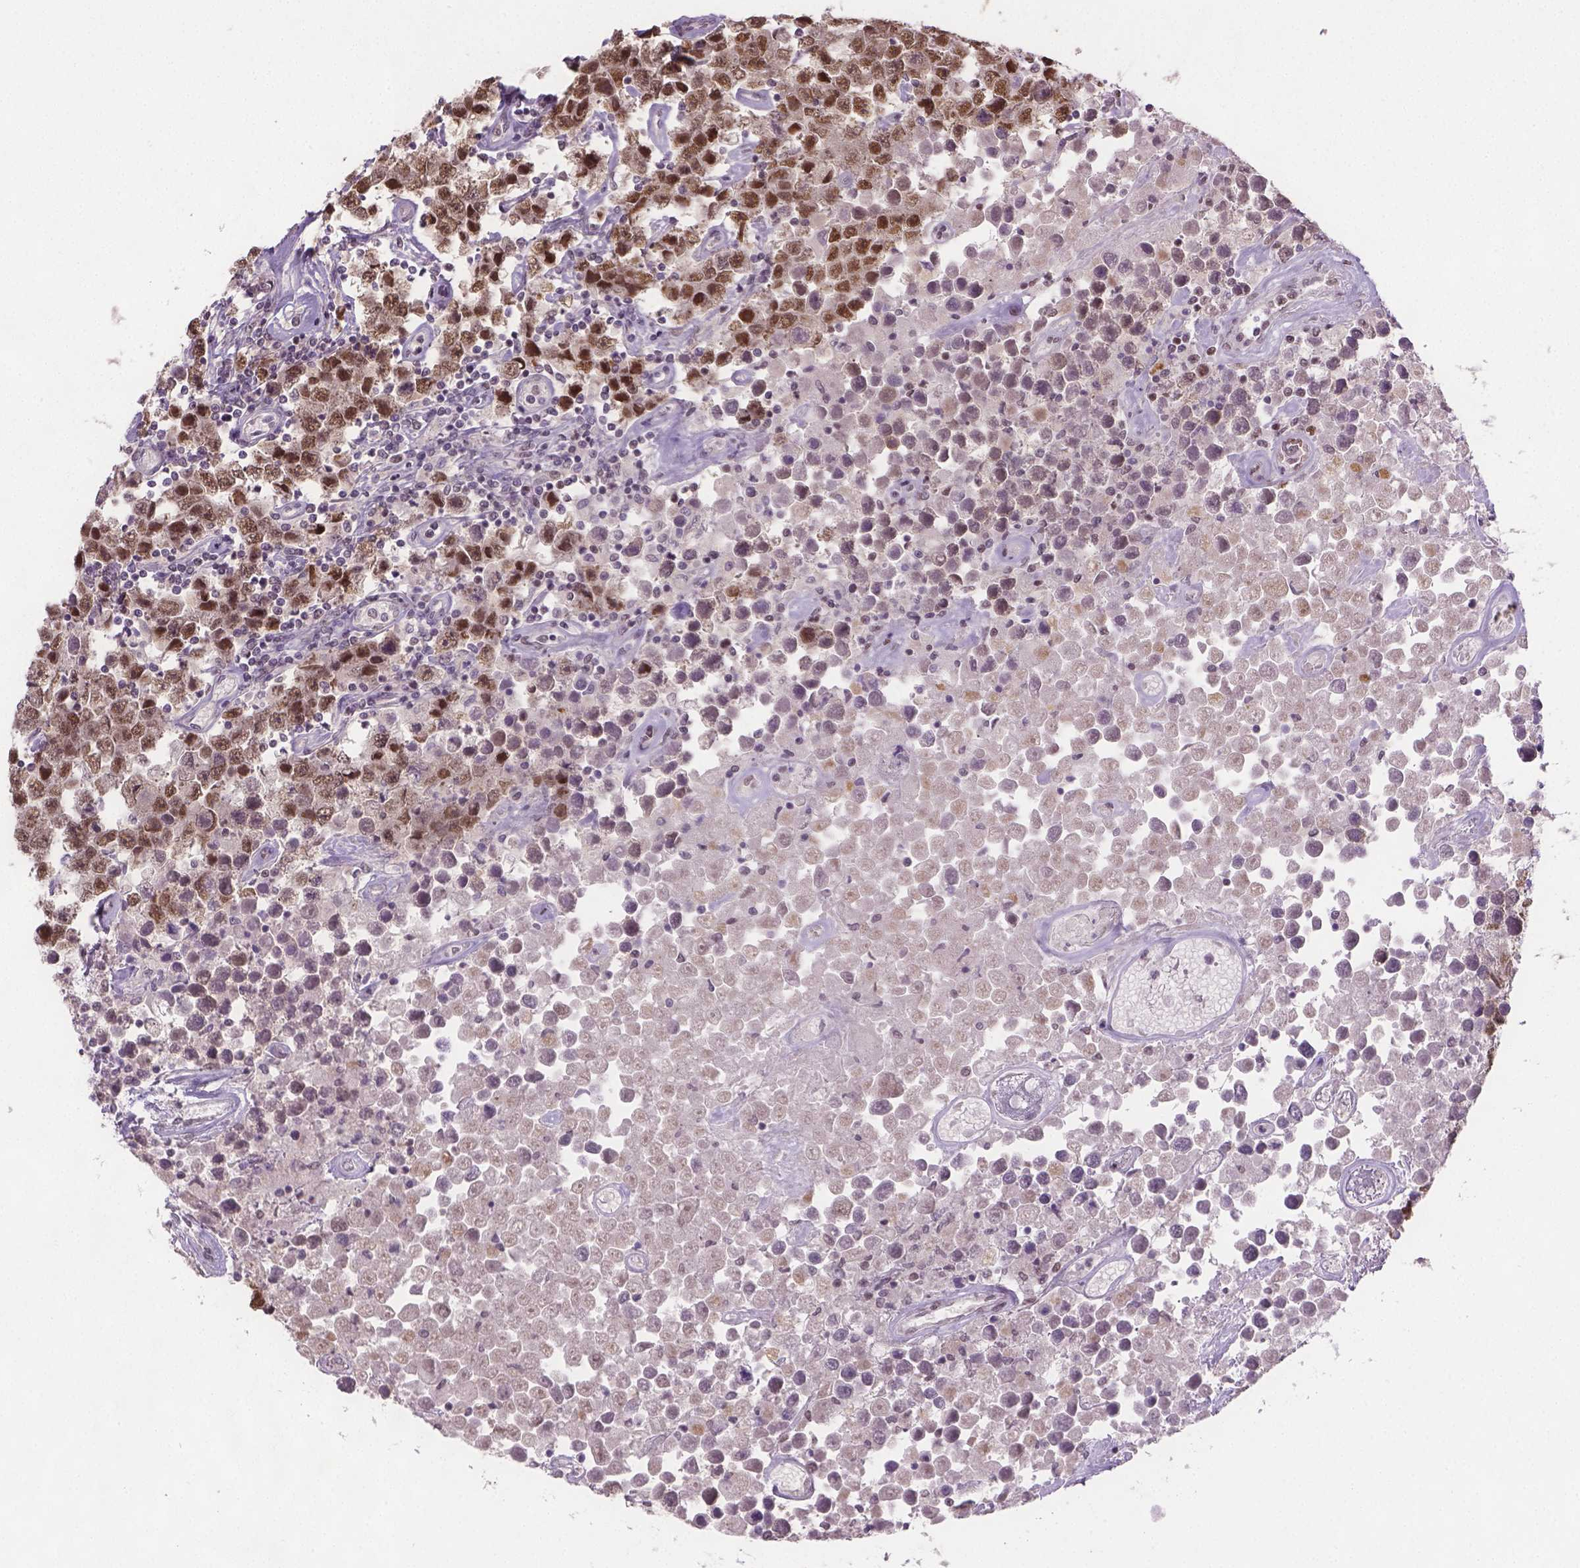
{"staining": {"intensity": "moderate", "quantity": ">75%", "location": "nuclear"}, "tissue": "testis cancer", "cell_type": "Tumor cells", "image_type": "cancer", "snomed": [{"axis": "morphology", "description": "Seminoma, NOS"}, {"axis": "topography", "description": "Testis"}], "caption": "Brown immunohistochemical staining in human testis cancer (seminoma) demonstrates moderate nuclear expression in about >75% of tumor cells.", "gene": "FANCE", "patient": {"sex": "male", "age": 52}}